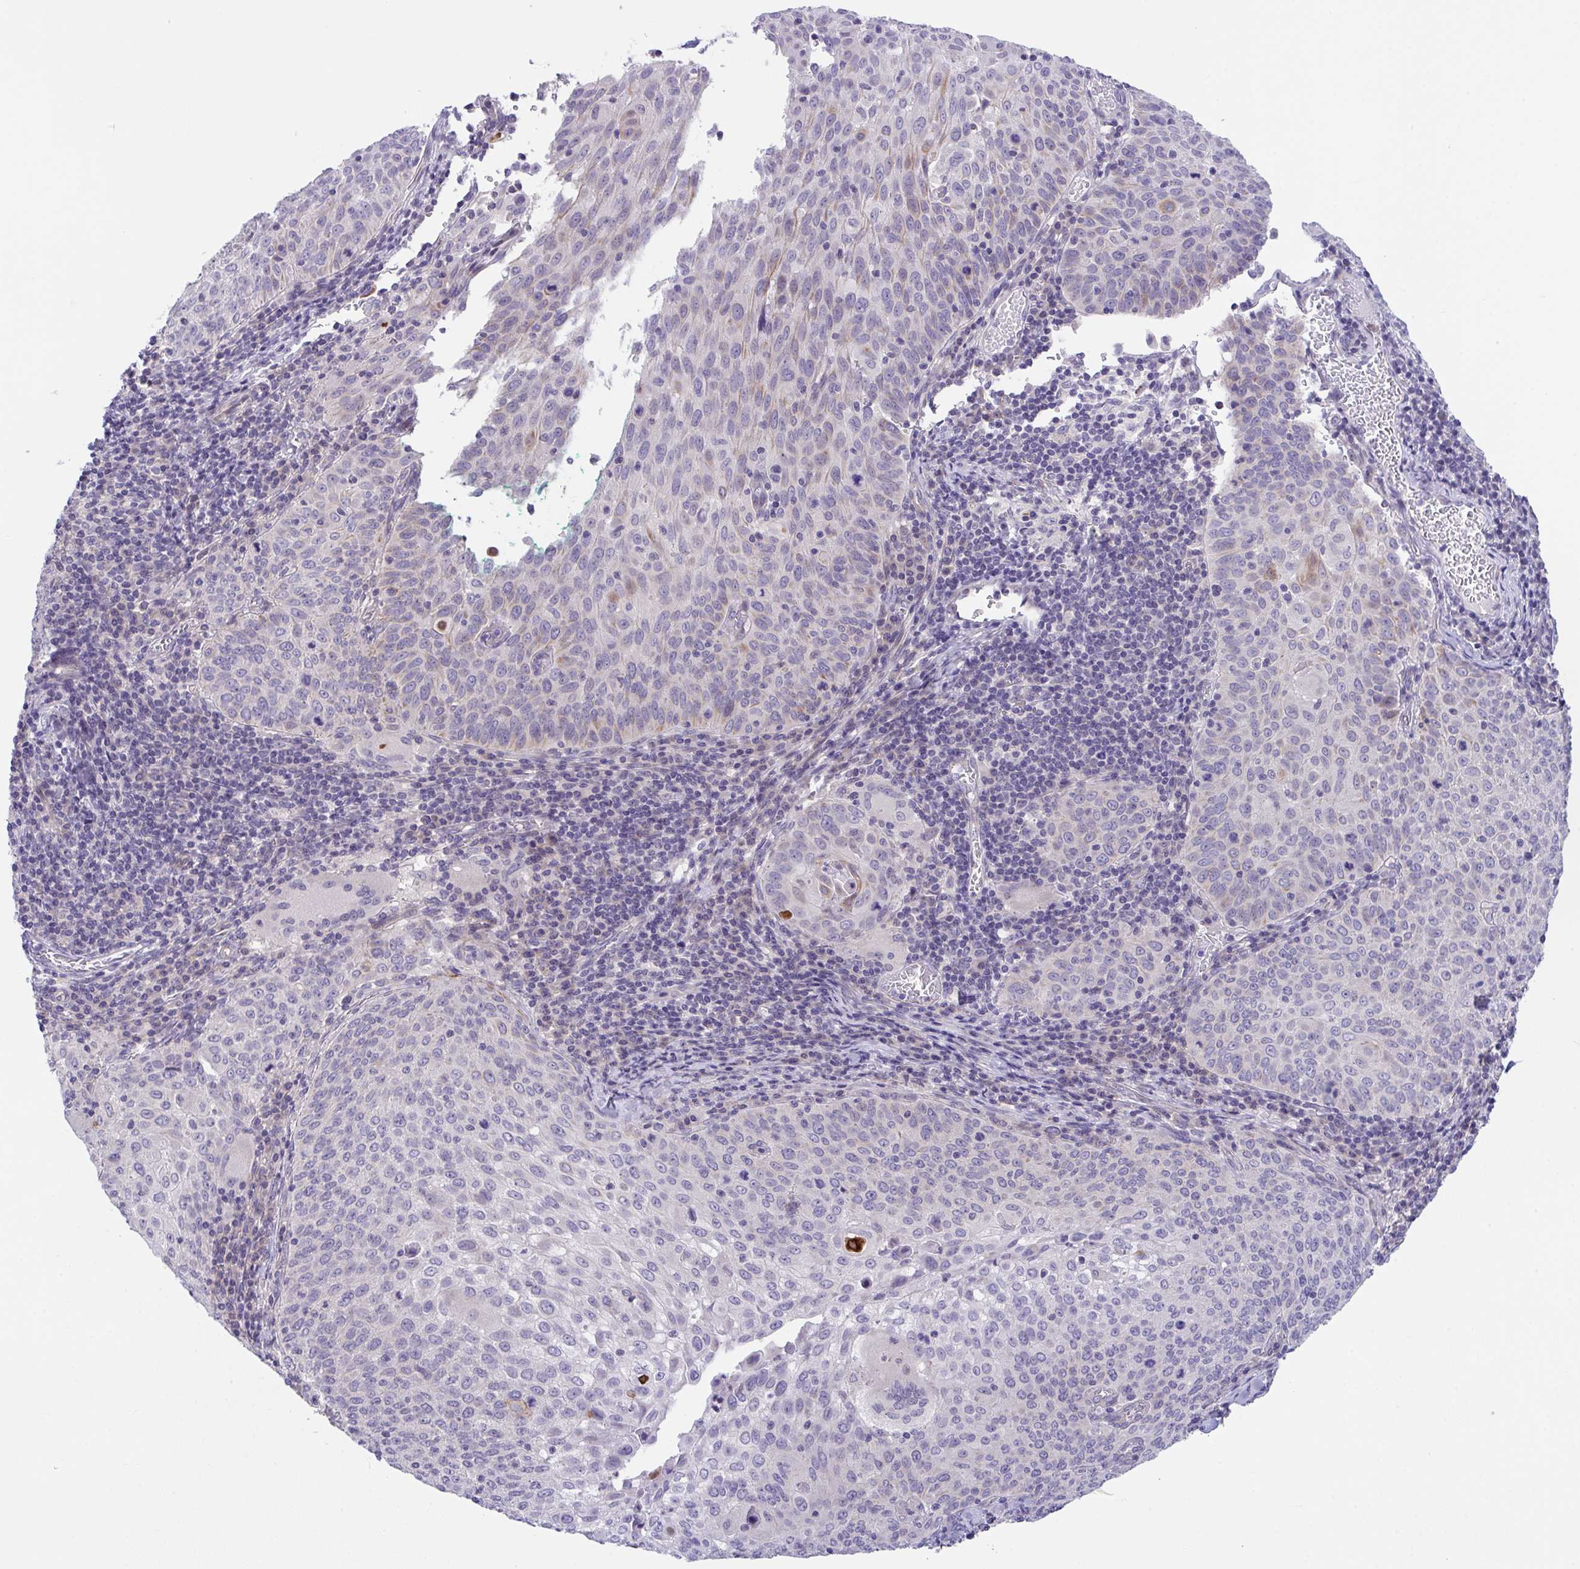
{"staining": {"intensity": "negative", "quantity": "none", "location": "none"}, "tissue": "cervical cancer", "cell_type": "Tumor cells", "image_type": "cancer", "snomed": [{"axis": "morphology", "description": "Squamous cell carcinoma, NOS"}, {"axis": "topography", "description": "Cervix"}], "caption": "There is no significant expression in tumor cells of cervical cancer. (Brightfield microscopy of DAB IHC at high magnification).", "gene": "RHOXF1", "patient": {"sex": "female", "age": 65}}